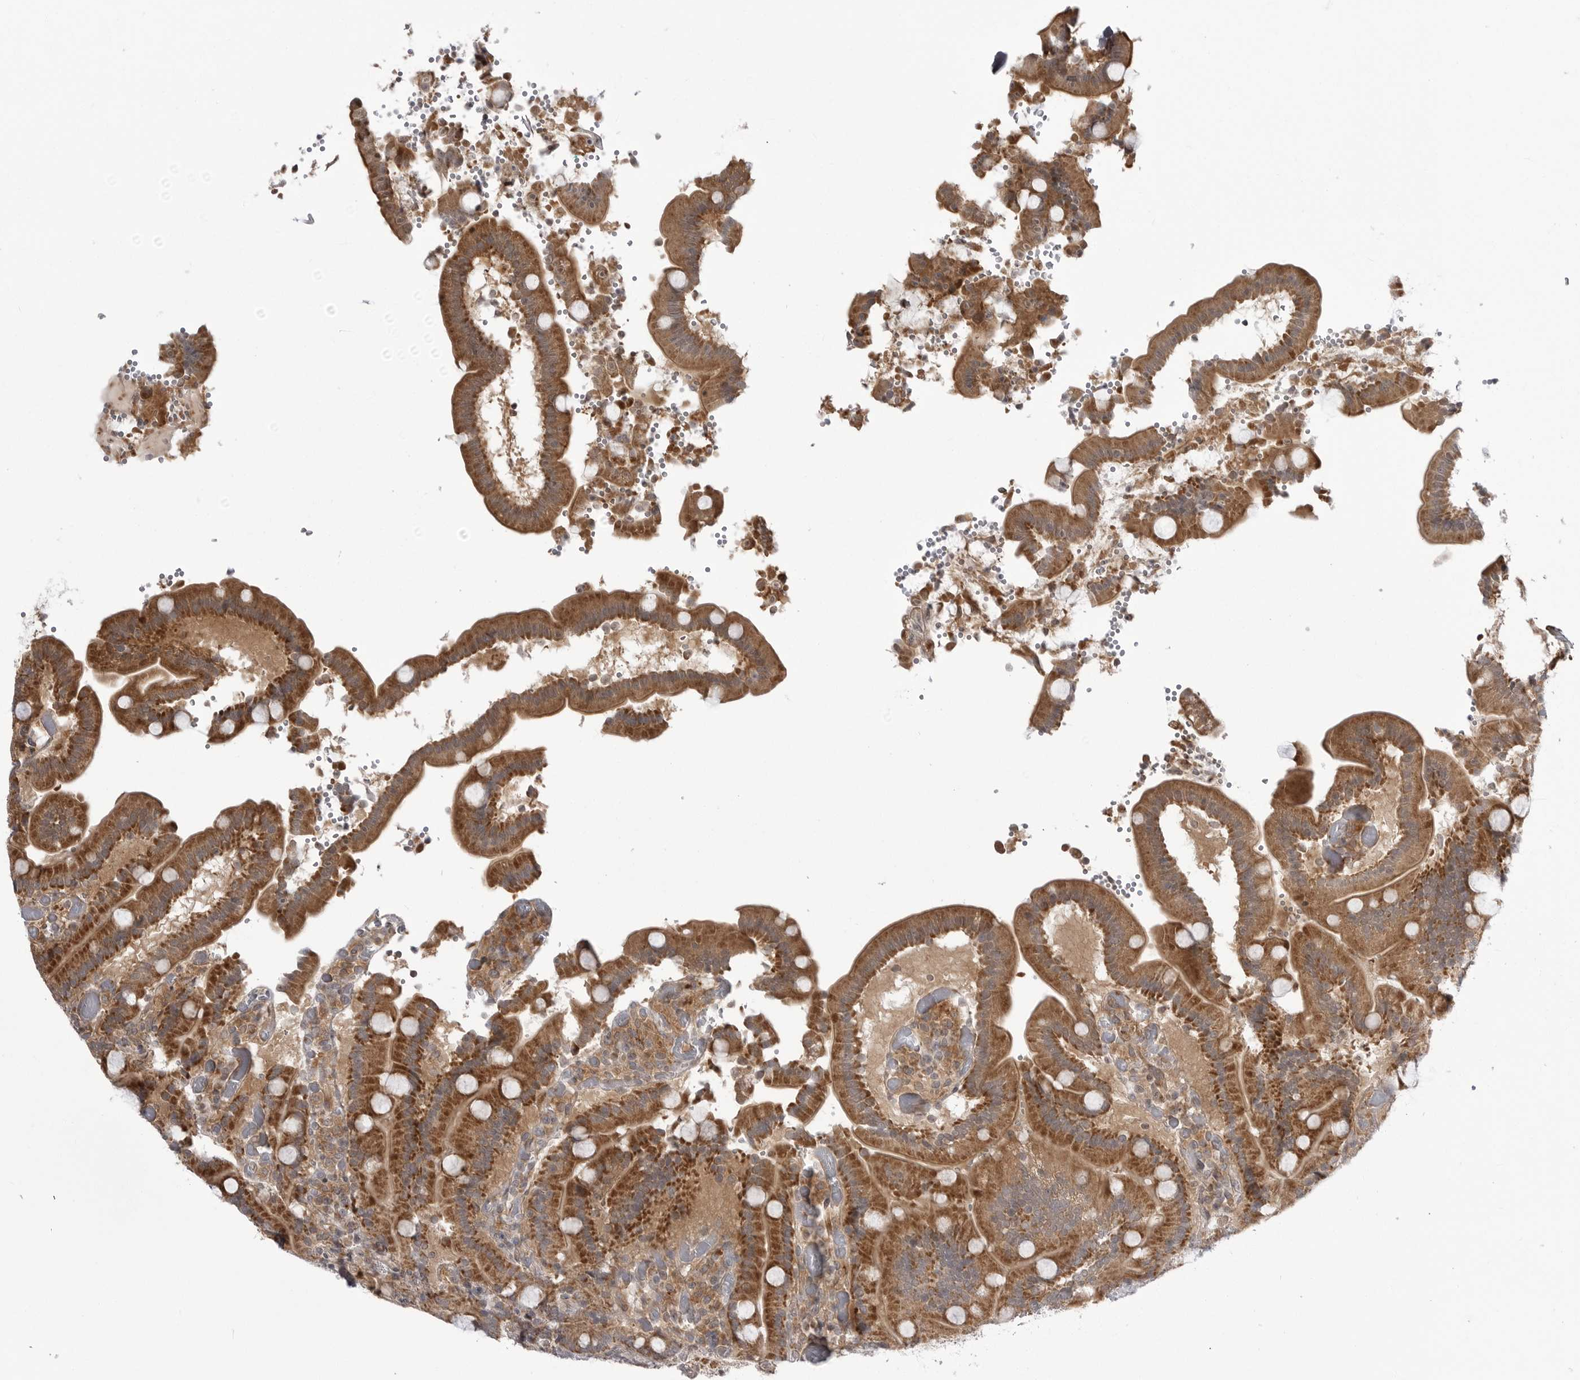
{"staining": {"intensity": "strong", "quantity": ">75%", "location": "cytoplasmic/membranous"}, "tissue": "duodenum", "cell_type": "Glandular cells", "image_type": "normal", "snomed": [{"axis": "morphology", "description": "Normal tissue, NOS"}, {"axis": "topography", "description": "Duodenum"}], "caption": "A photomicrograph showing strong cytoplasmic/membranous positivity in about >75% of glandular cells in normal duodenum, as visualized by brown immunohistochemical staining.", "gene": "CCDC18", "patient": {"sex": "female", "age": 62}}